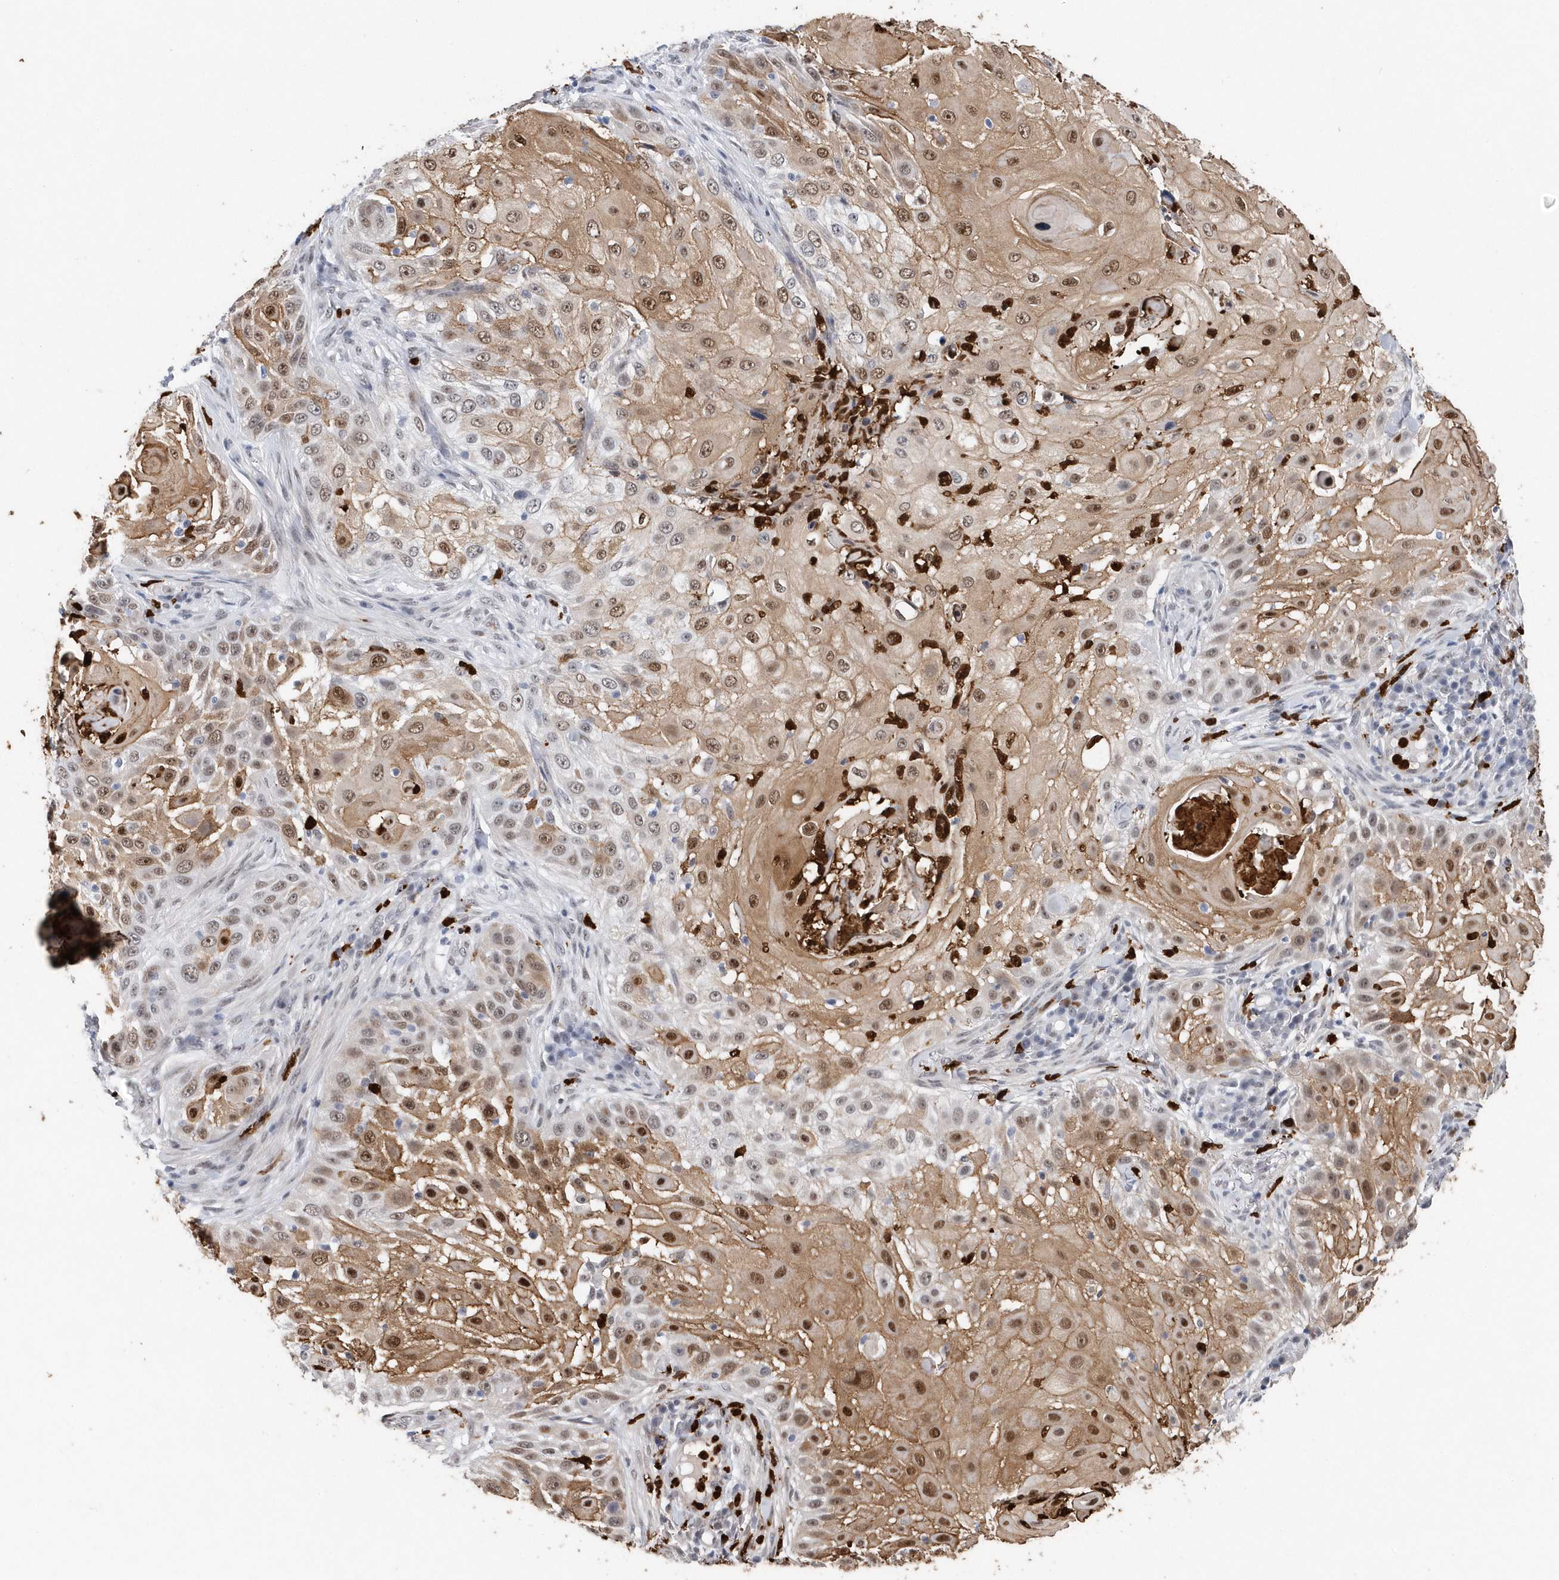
{"staining": {"intensity": "moderate", "quantity": ">75%", "location": "cytoplasmic/membranous,nuclear"}, "tissue": "skin cancer", "cell_type": "Tumor cells", "image_type": "cancer", "snomed": [{"axis": "morphology", "description": "Squamous cell carcinoma, NOS"}, {"axis": "topography", "description": "Skin"}], "caption": "The histopathology image displays a brown stain indicating the presence of a protein in the cytoplasmic/membranous and nuclear of tumor cells in skin cancer.", "gene": "RPP30", "patient": {"sex": "female", "age": 44}}